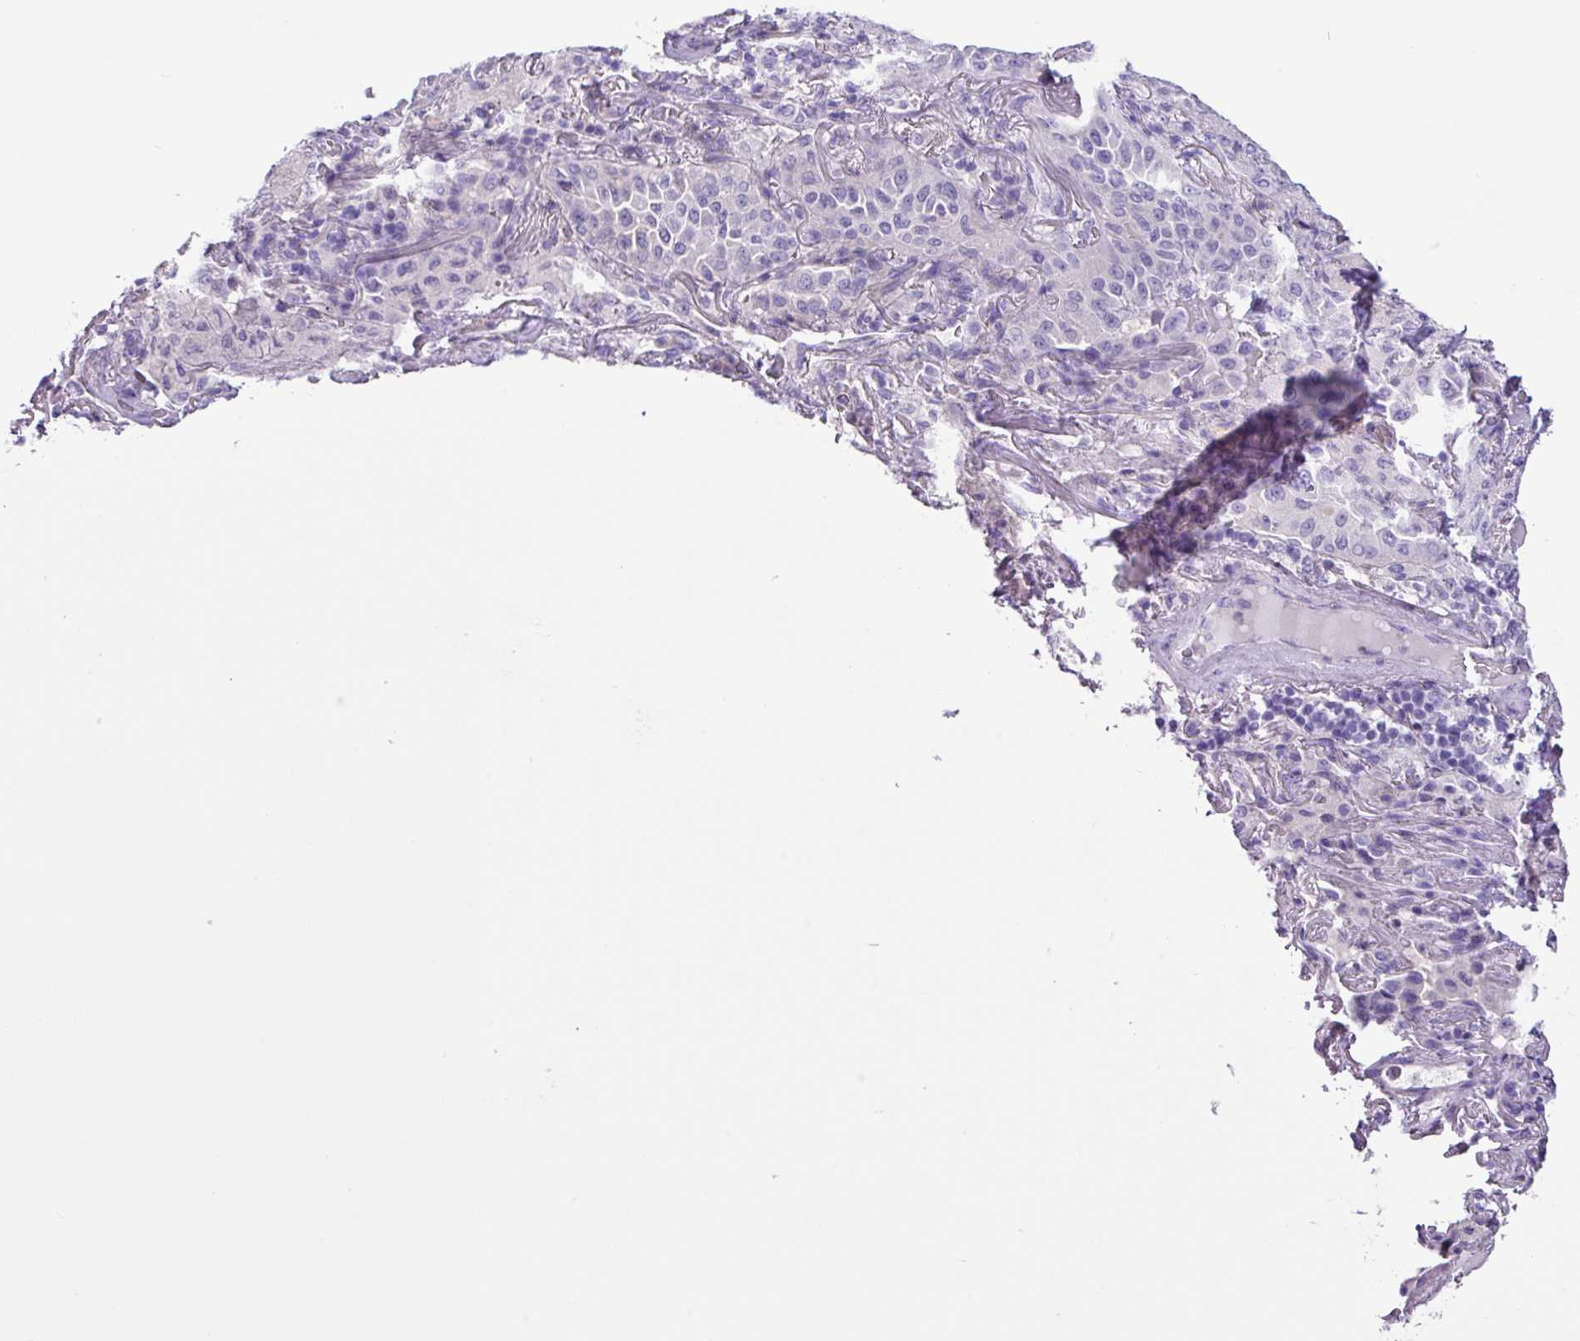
{"staining": {"intensity": "negative", "quantity": "none", "location": "none"}, "tissue": "lung cancer", "cell_type": "Tumor cells", "image_type": "cancer", "snomed": [{"axis": "morphology", "description": "Adenocarcinoma, NOS"}, {"axis": "topography", "description": "Lung"}], "caption": "This is a image of IHC staining of adenocarcinoma (lung), which shows no expression in tumor cells.", "gene": "CYSTM1", "patient": {"sex": "female", "age": 69}}